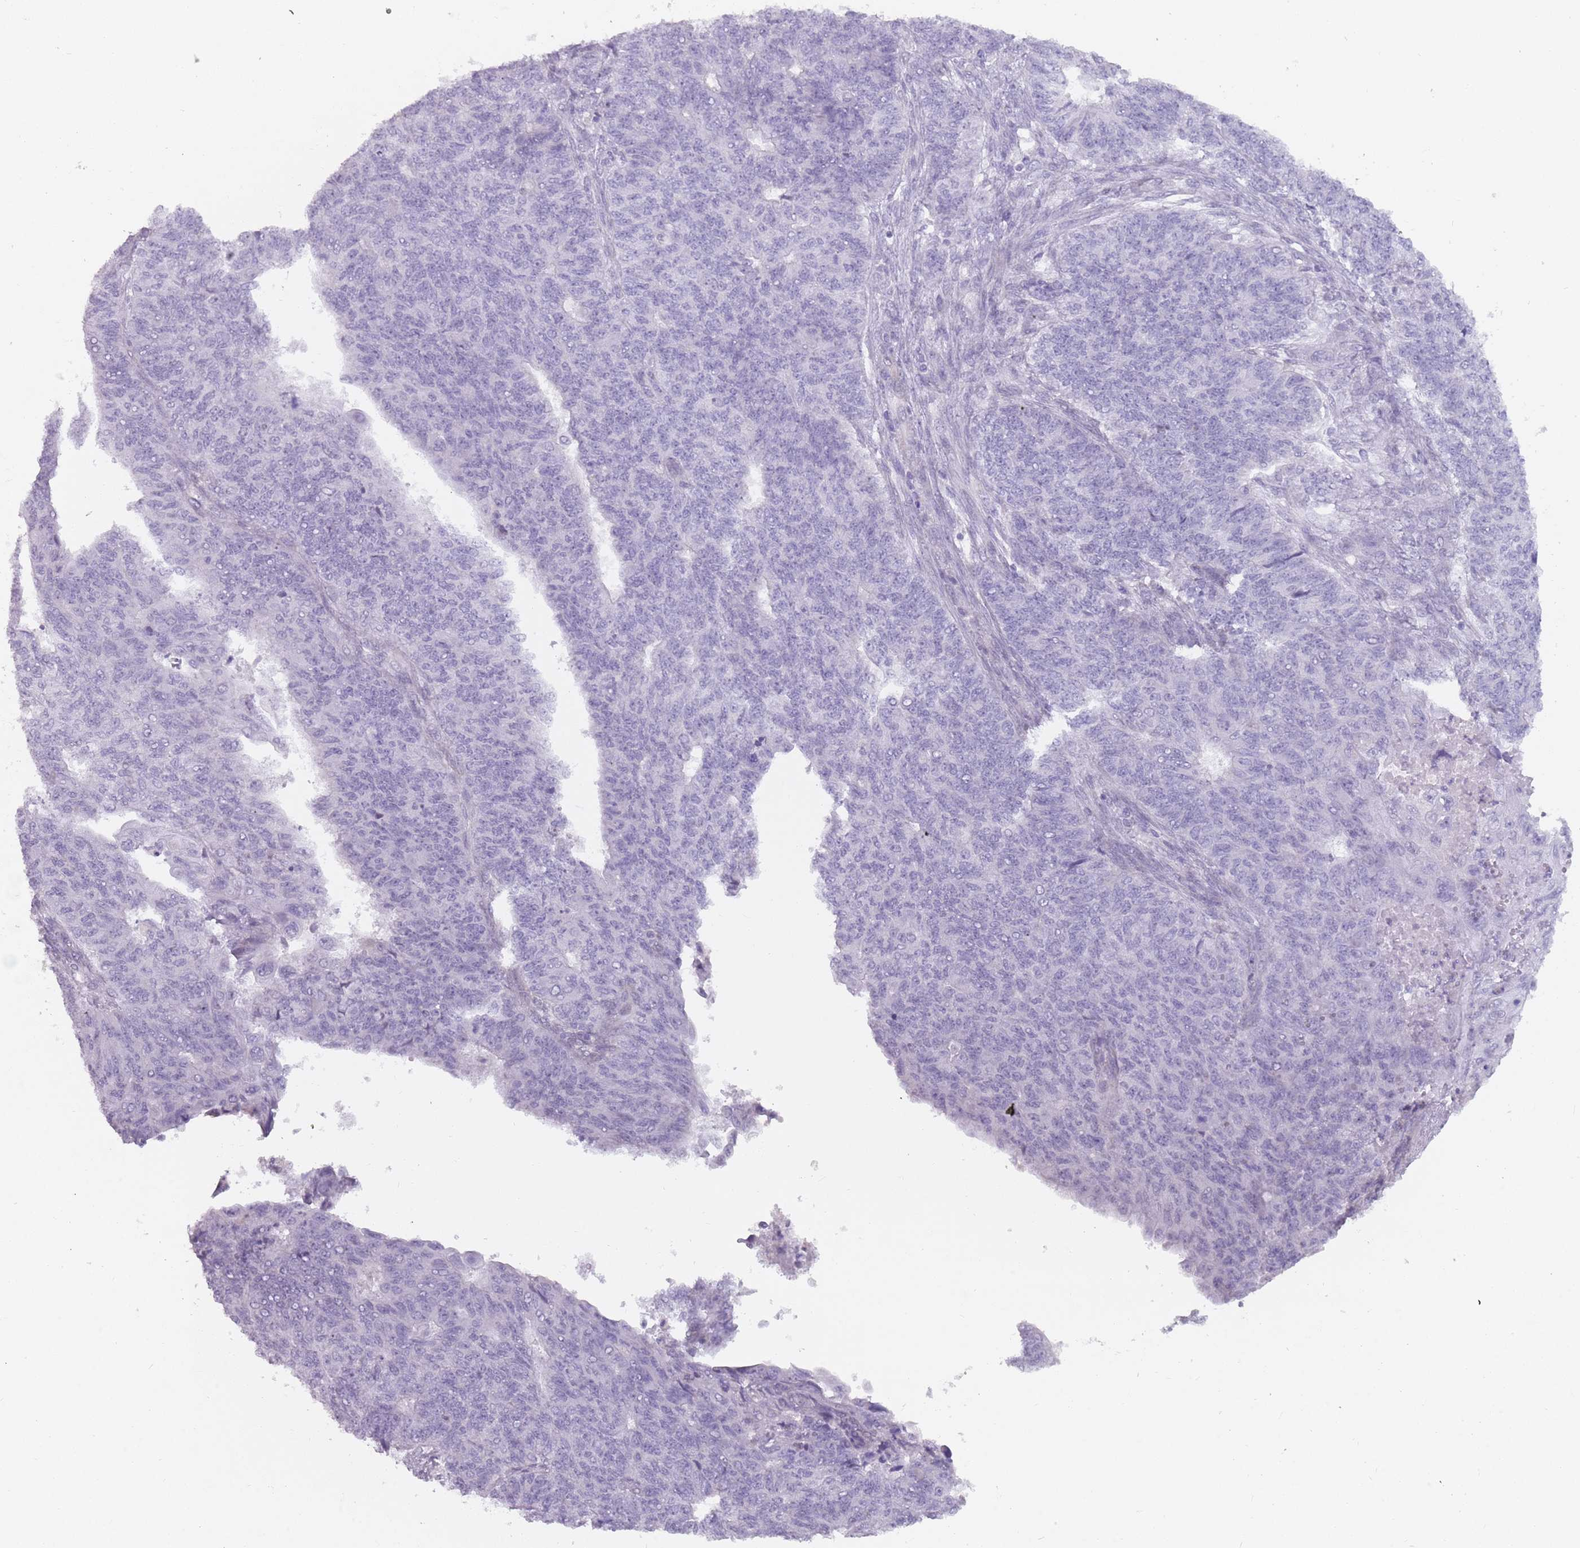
{"staining": {"intensity": "negative", "quantity": "none", "location": "none"}, "tissue": "endometrial cancer", "cell_type": "Tumor cells", "image_type": "cancer", "snomed": [{"axis": "morphology", "description": "Adenocarcinoma, NOS"}, {"axis": "topography", "description": "Endometrium"}], "caption": "Immunohistochemistry (IHC) micrograph of neoplastic tissue: human endometrial cancer stained with DAB exhibits no significant protein staining in tumor cells.", "gene": "DDX4", "patient": {"sex": "female", "age": 32}}